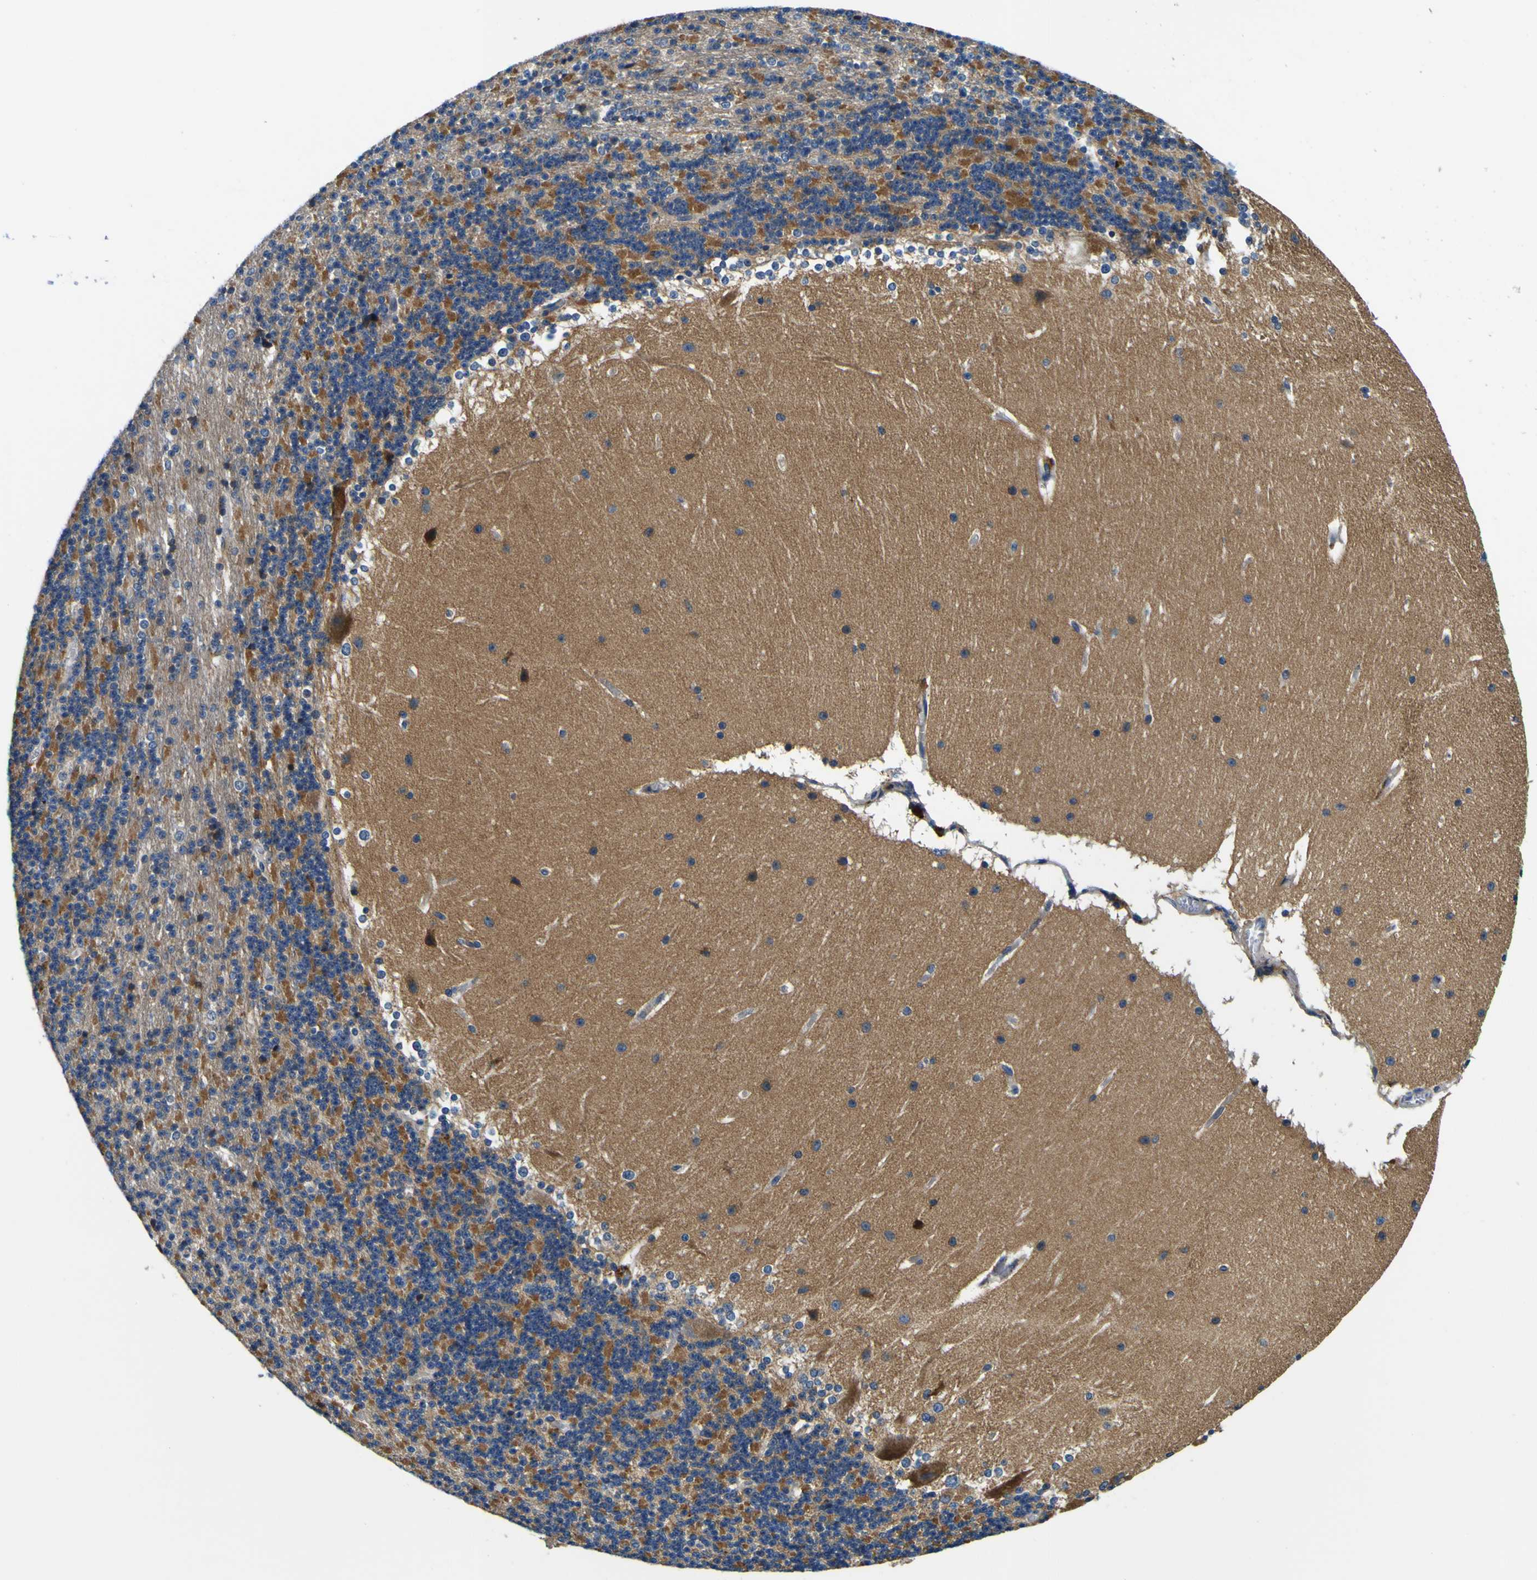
{"staining": {"intensity": "strong", "quantity": "25%-75%", "location": "cytoplasmic/membranous"}, "tissue": "cerebellum", "cell_type": "Cells in granular layer", "image_type": "normal", "snomed": [{"axis": "morphology", "description": "Normal tissue, NOS"}, {"axis": "topography", "description": "Cerebellum"}], "caption": "Strong cytoplasmic/membranous expression is present in approximately 25%-75% of cells in granular layer in unremarkable cerebellum.", "gene": "CLSTN1", "patient": {"sex": "female", "age": 19}}